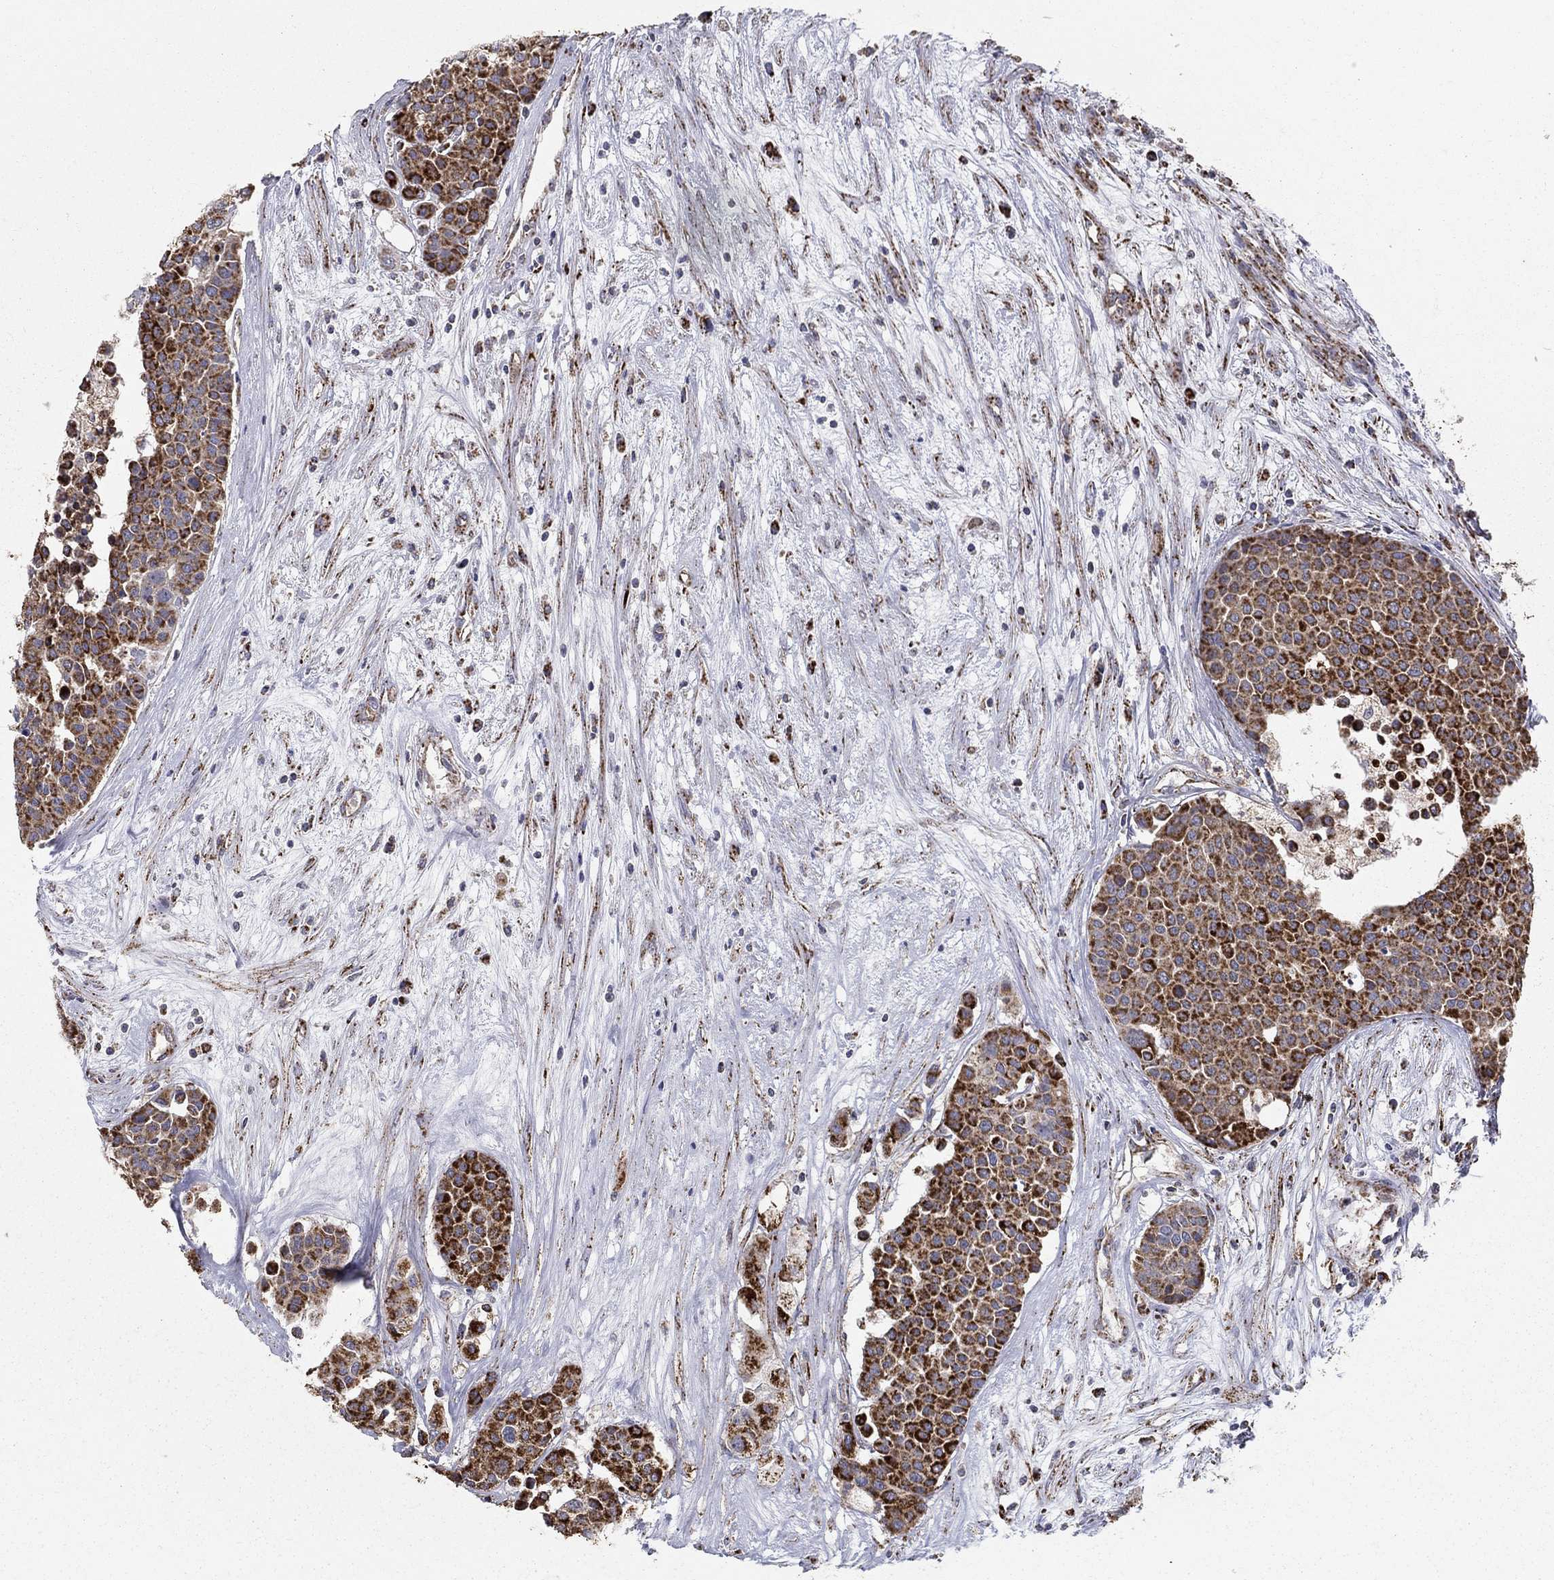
{"staining": {"intensity": "strong", "quantity": ">75%", "location": "cytoplasmic/membranous"}, "tissue": "carcinoid", "cell_type": "Tumor cells", "image_type": "cancer", "snomed": [{"axis": "morphology", "description": "Carcinoid, malignant, NOS"}, {"axis": "topography", "description": "Colon"}], "caption": "Brown immunohistochemical staining in human carcinoid (malignant) exhibits strong cytoplasmic/membranous expression in approximately >75% of tumor cells.", "gene": "GCSH", "patient": {"sex": "male", "age": 81}}